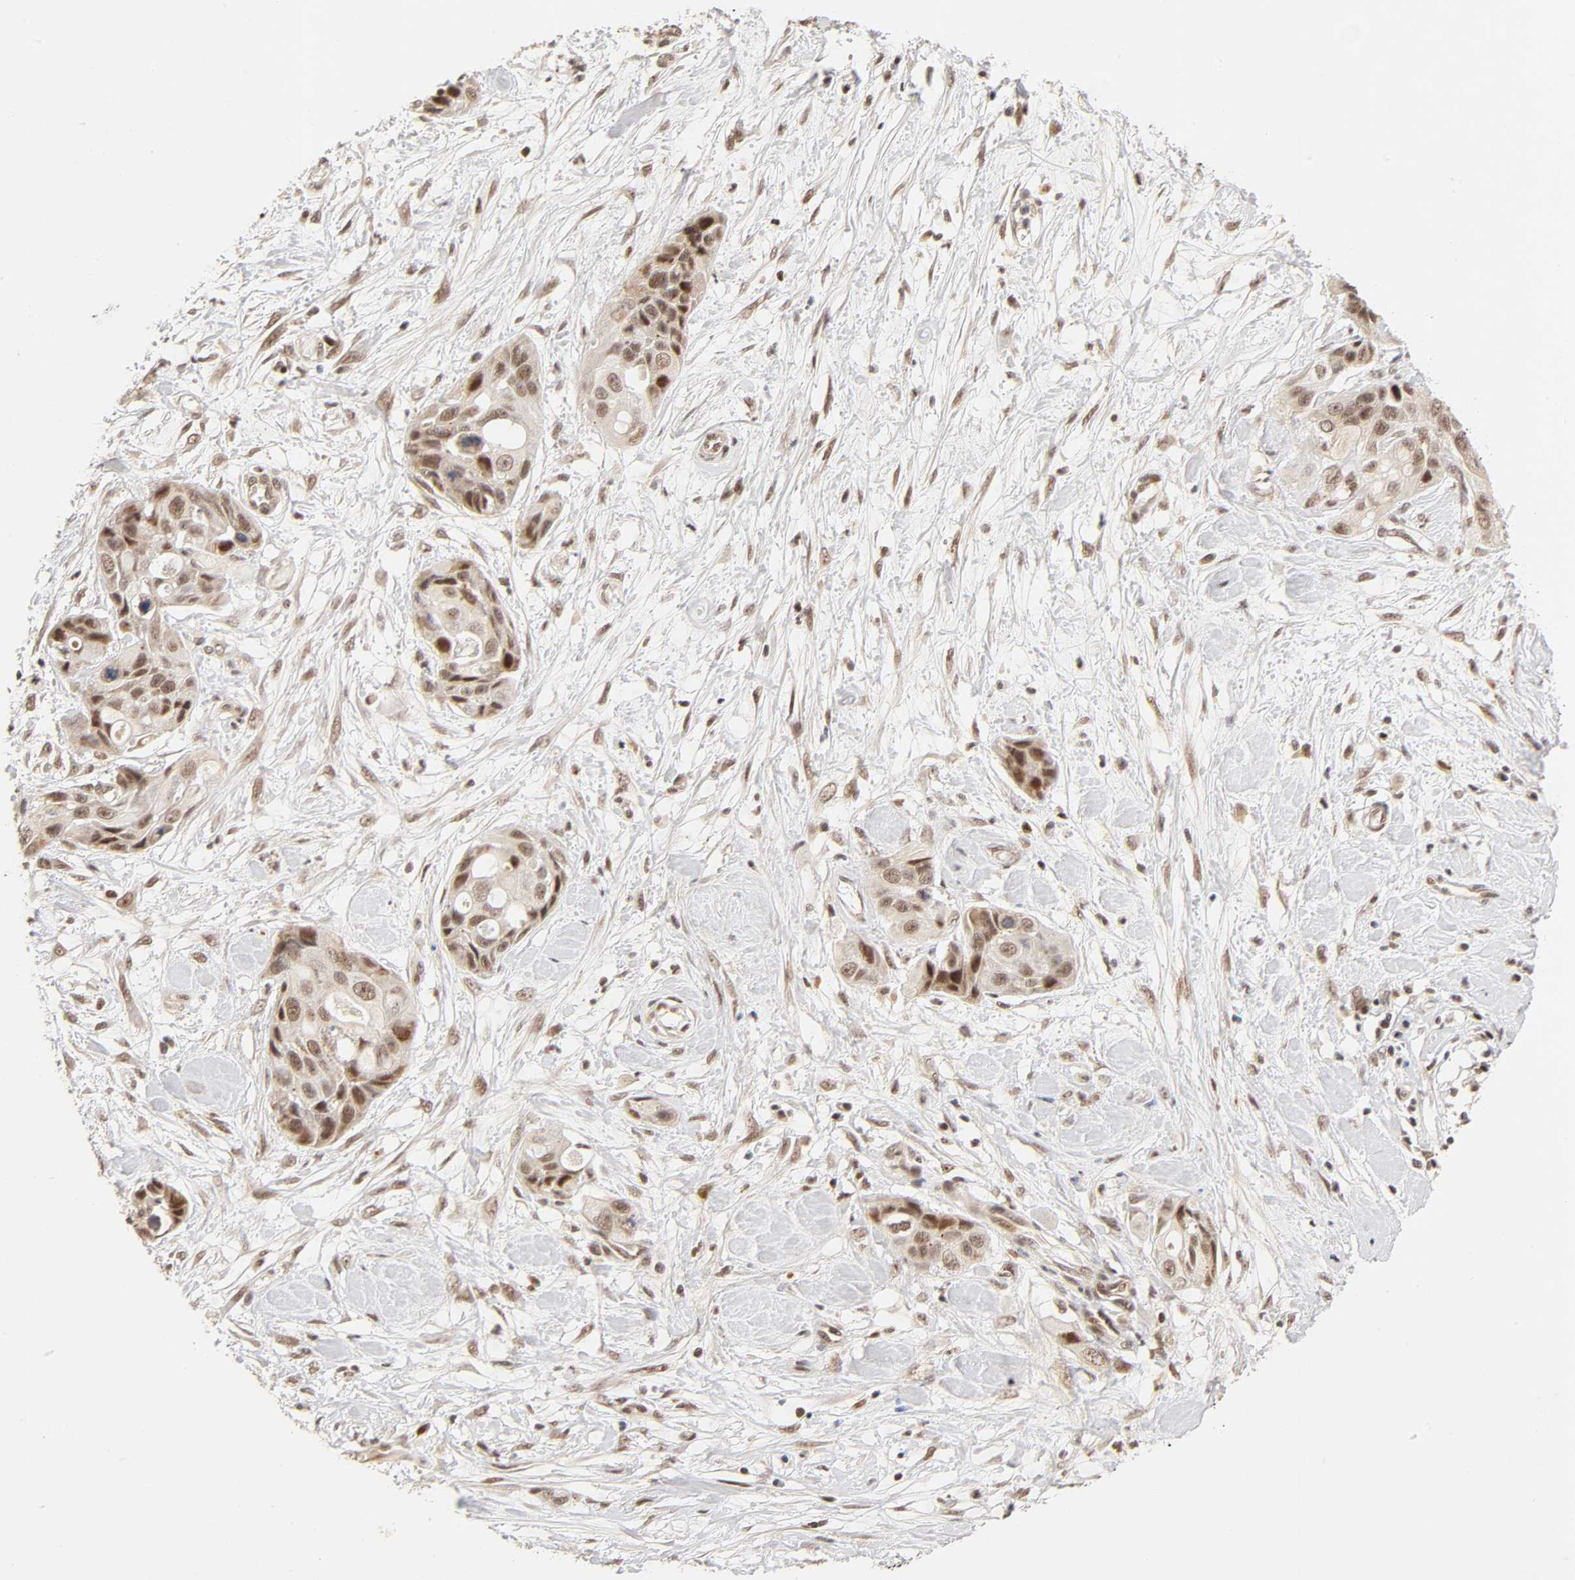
{"staining": {"intensity": "moderate", "quantity": "25%-75%", "location": "cytoplasmic/membranous,nuclear"}, "tissue": "pancreatic cancer", "cell_type": "Tumor cells", "image_type": "cancer", "snomed": [{"axis": "morphology", "description": "Adenocarcinoma, NOS"}, {"axis": "topography", "description": "Pancreas"}], "caption": "Immunohistochemistry (IHC) (DAB) staining of human pancreatic adenocarcinoma exhibits moderate cytoplasmic/membranous and nuclear protein staining in about 25%-75% of tumor cells.", "gene": "TAF10", "patient": {"sex": "female", "age": 60}}